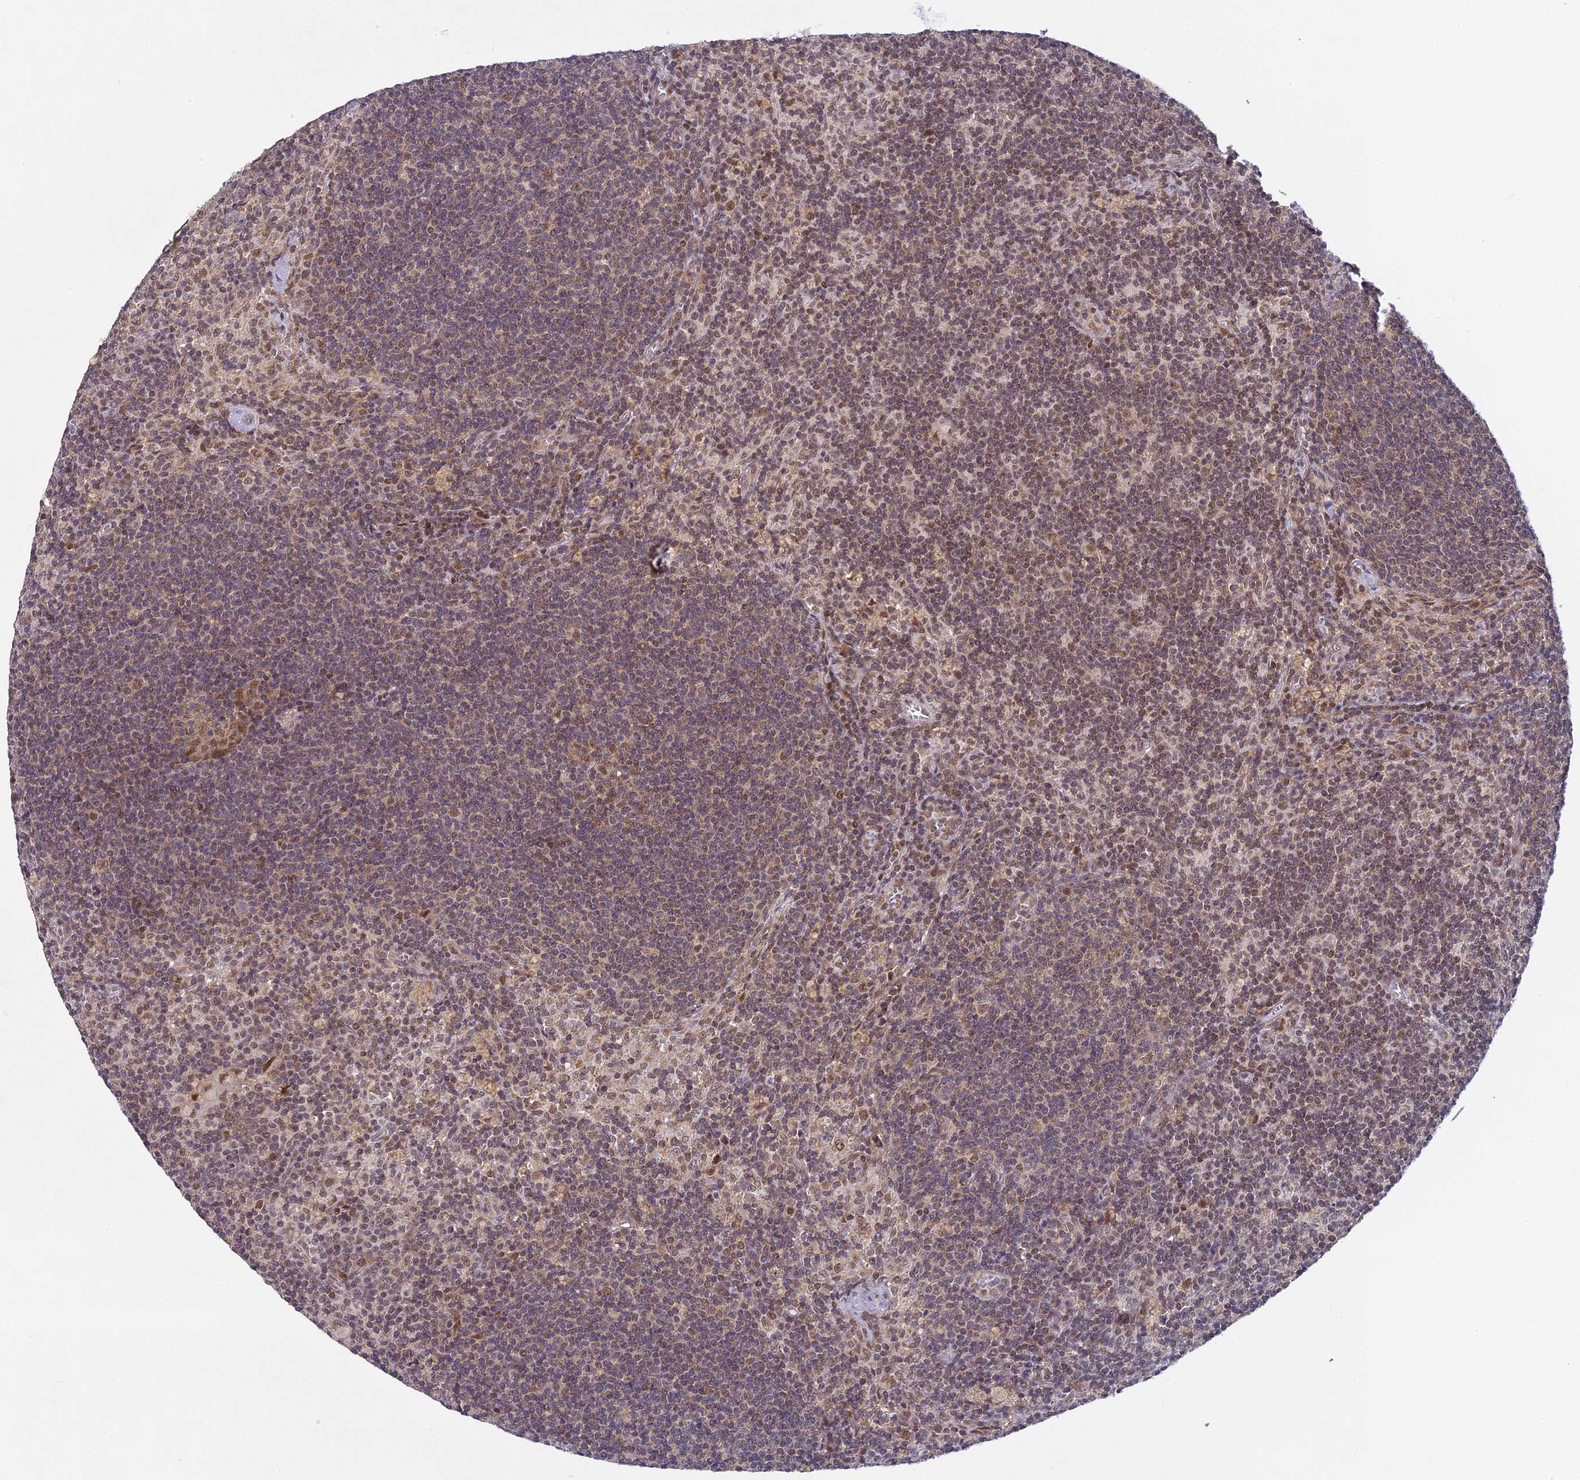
{"staining": {"intensity": "moderate", "quantity": "25%-75%", "location": "cytoplasmic/membranous,nuclear"}, "tissue": "lymph node", "cell_type": "Germinal center cells", "image_type": "normal", "snomed": [{"axis": "morphology", "description": "Normal tissue, NOS"}, {"axis": "topography", "description": "Lymph node"}], "caption": "Immunohistochemistry photomicrograph of benign human lymph node stained for a protein (brown), which shows medium levels of moderate cytoplasmic/membranous,nuclear positivity in about 25%-75% of germinal center cells.", "gene": "DNAAF10", "patient": {"sex": "male", "age": 69}}